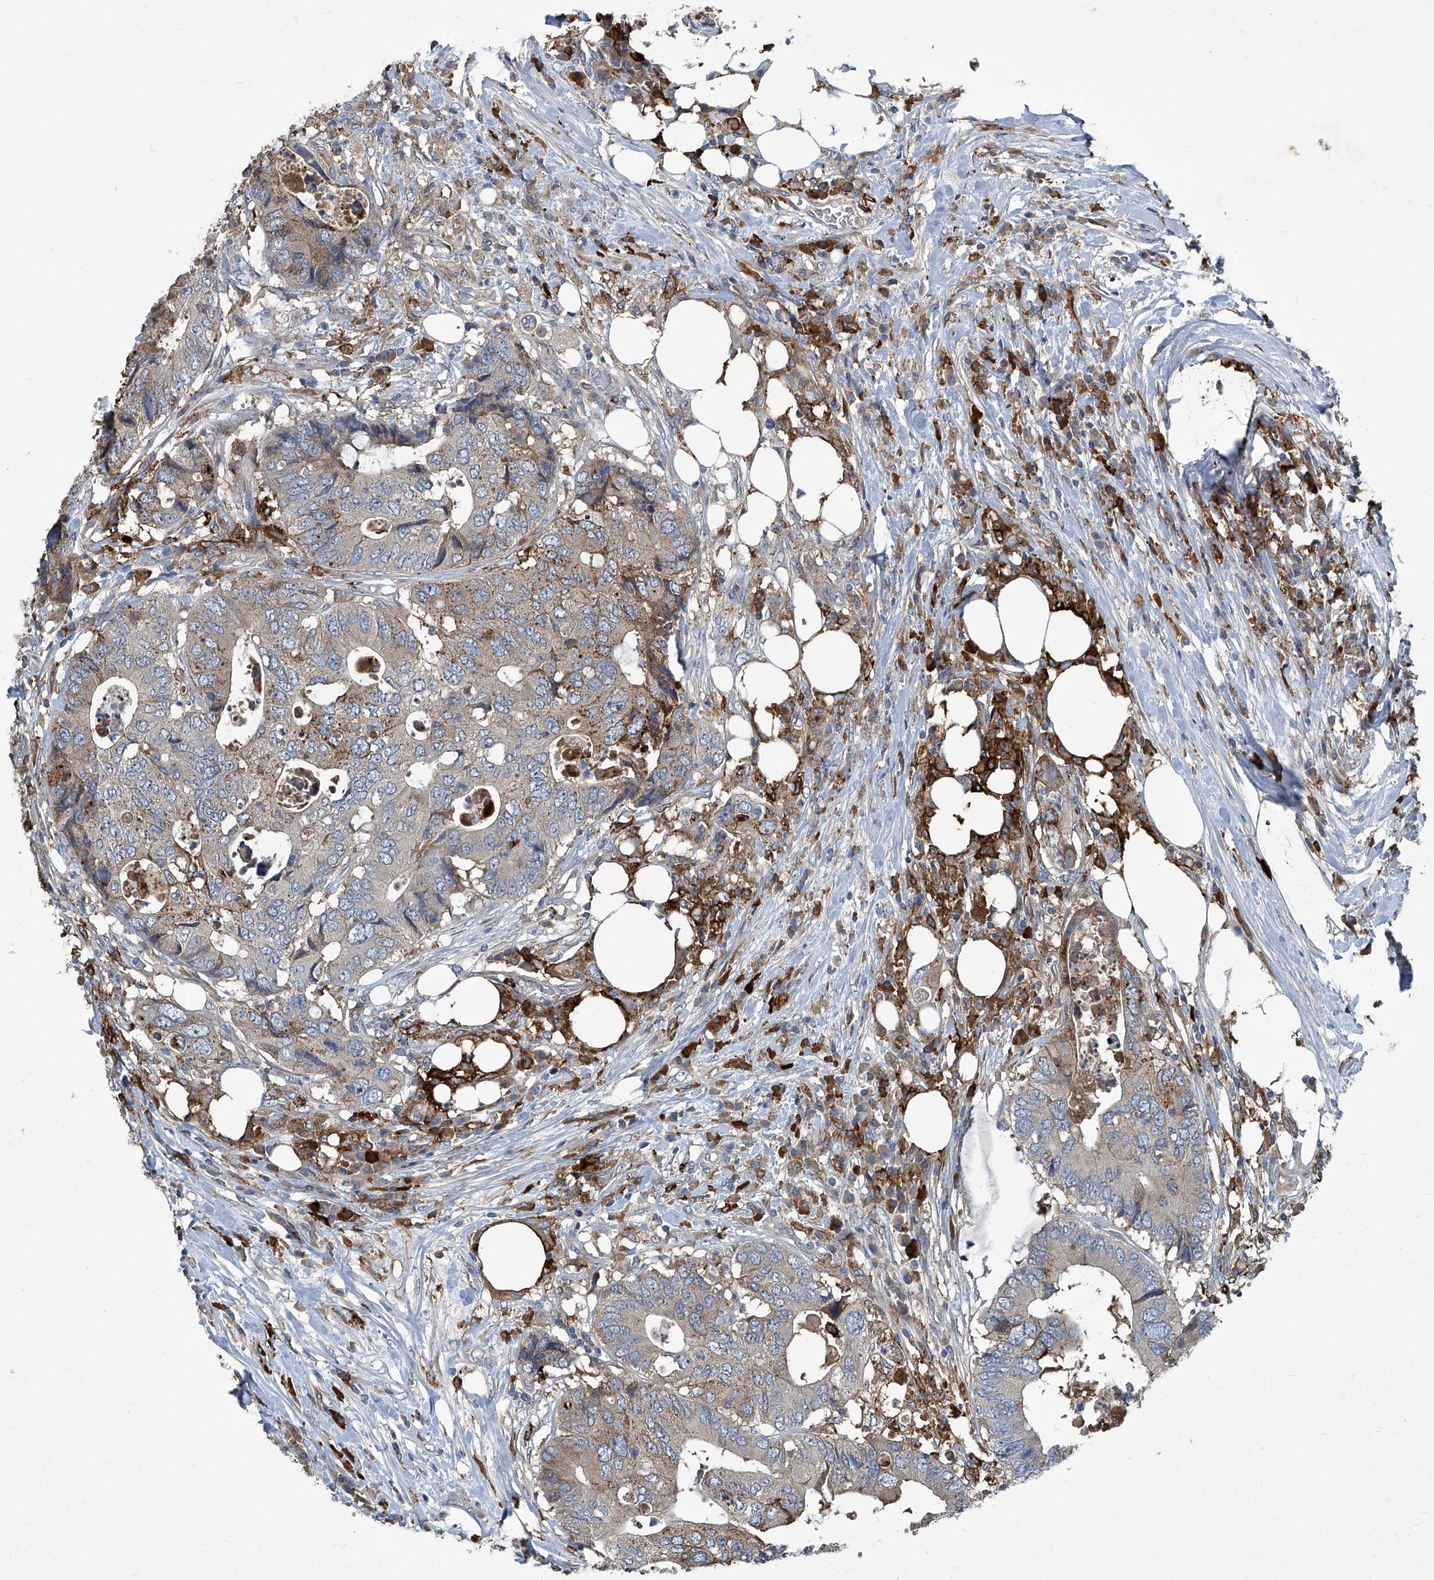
{"staining": {"intensity": "moderate", "quantity": "<25%", "location": "cytoplasmic/membranous"}, "tissue": "colorectal cancer", "cell_type": "Tumor cells", "image_type": "cancer", "snomed": [{"axis": "morphology", "description": "Adenocarcinoma, NOS"}, {"axis": "topography", "description": "Colon"}], "caption": "Immunohistochemical staining of human colorectal cancer (adenocarcinoma) exhibits low levels of moderate cytoplasmic/membranous protein positivity in approximately <25% of tumor cells.", "gene": "FAM167A", "patient": {"sex": "male", "age": 71}}